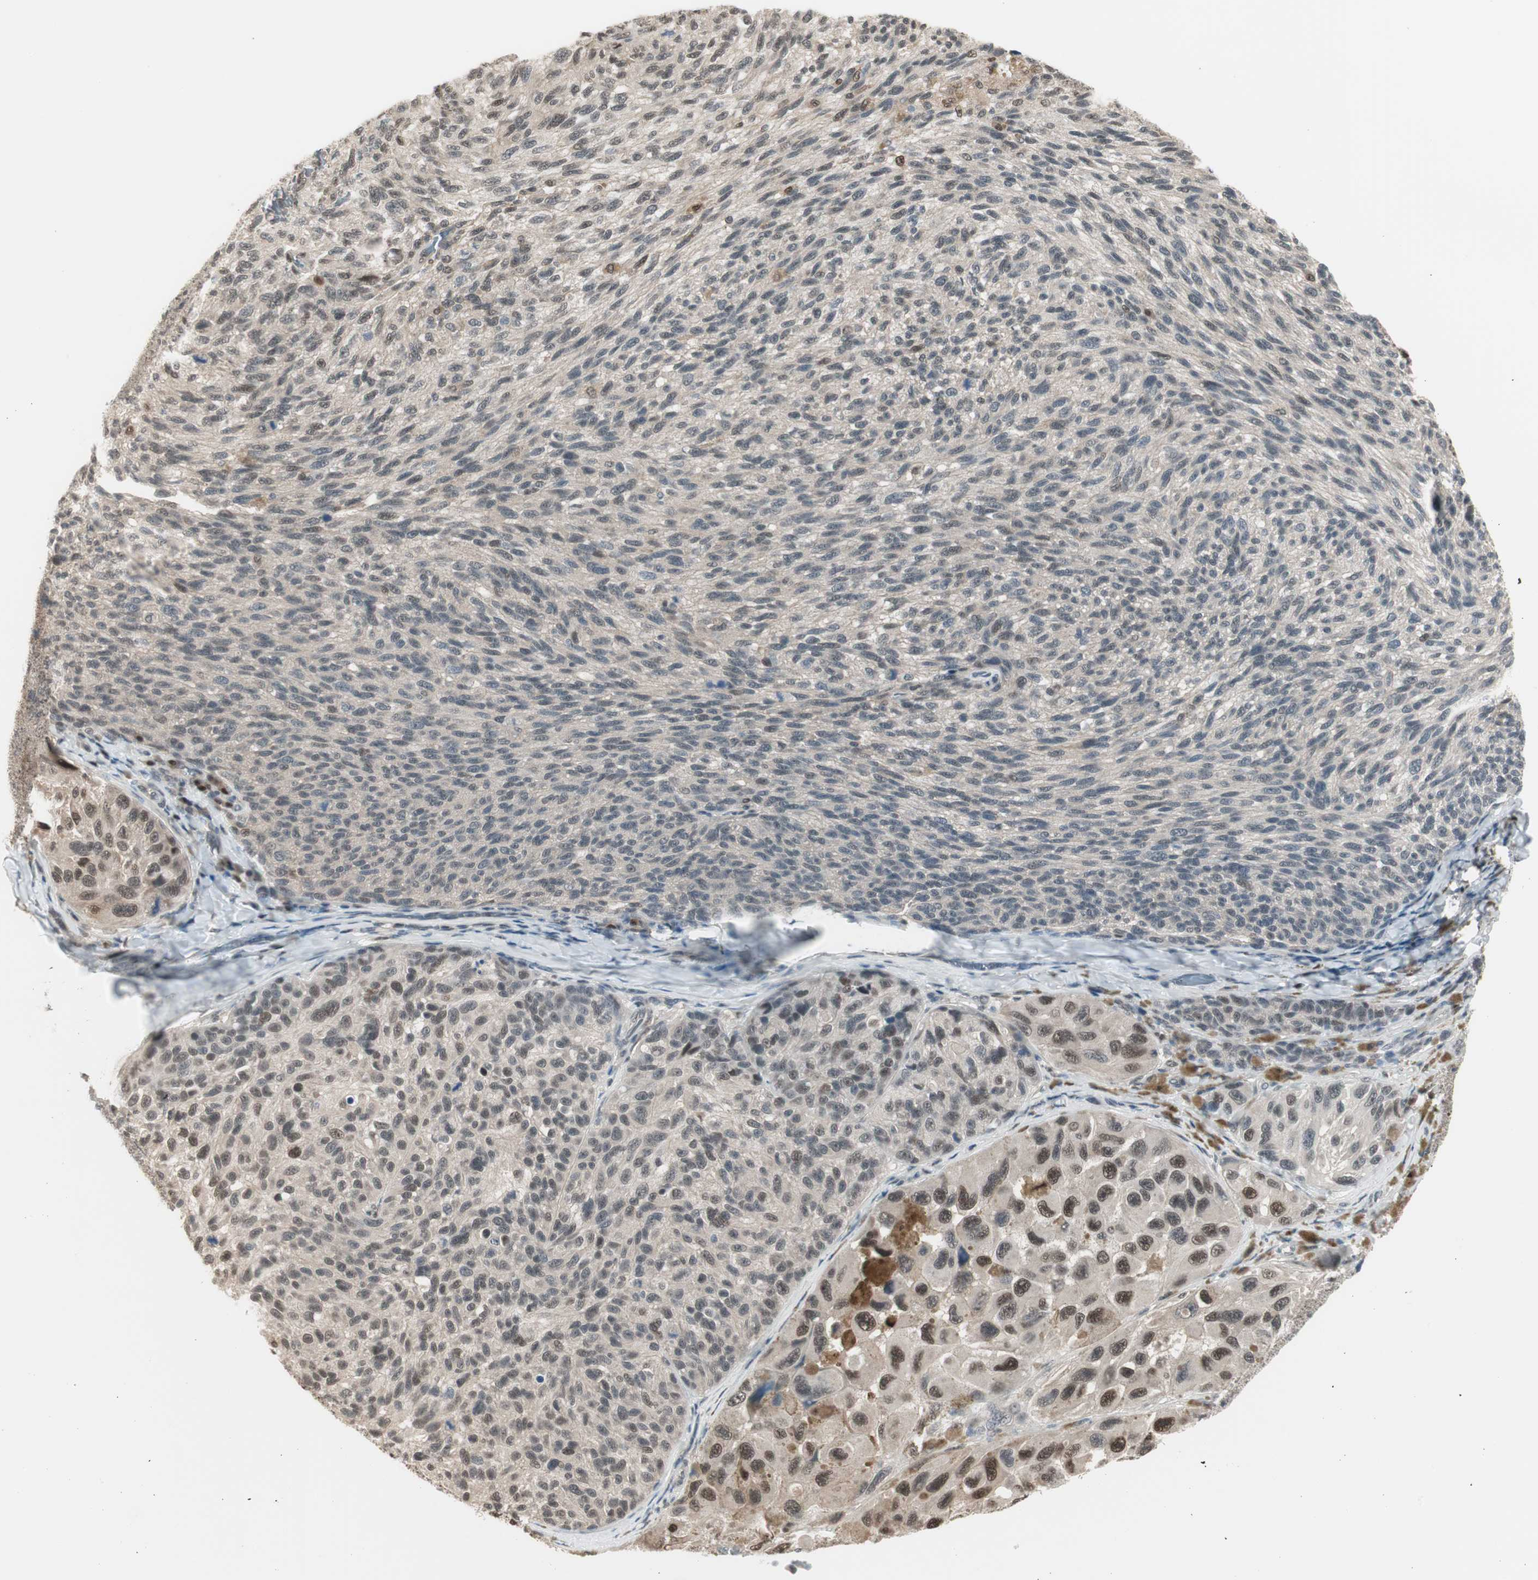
{"staining": {"intensity": "weak", "quantity": ">75%", "location": "cytoplasmic/membranous"}, "tissue": "melanoma", "cell_type": "Tumor cells", "image_type": "cancer", "snomed": [{"axis": "morphology", "description": "Malignant melanoma, NOS"}, {"axis": "topography", "description": "Skin"}], "caption": "This is an image of IHC staining of malignant melanoma, which shows weak expression in the cytoplasmic/membranous of tumor cells.", "gene": "LONP2", "patient": {"sex": "female", "age": 73}}